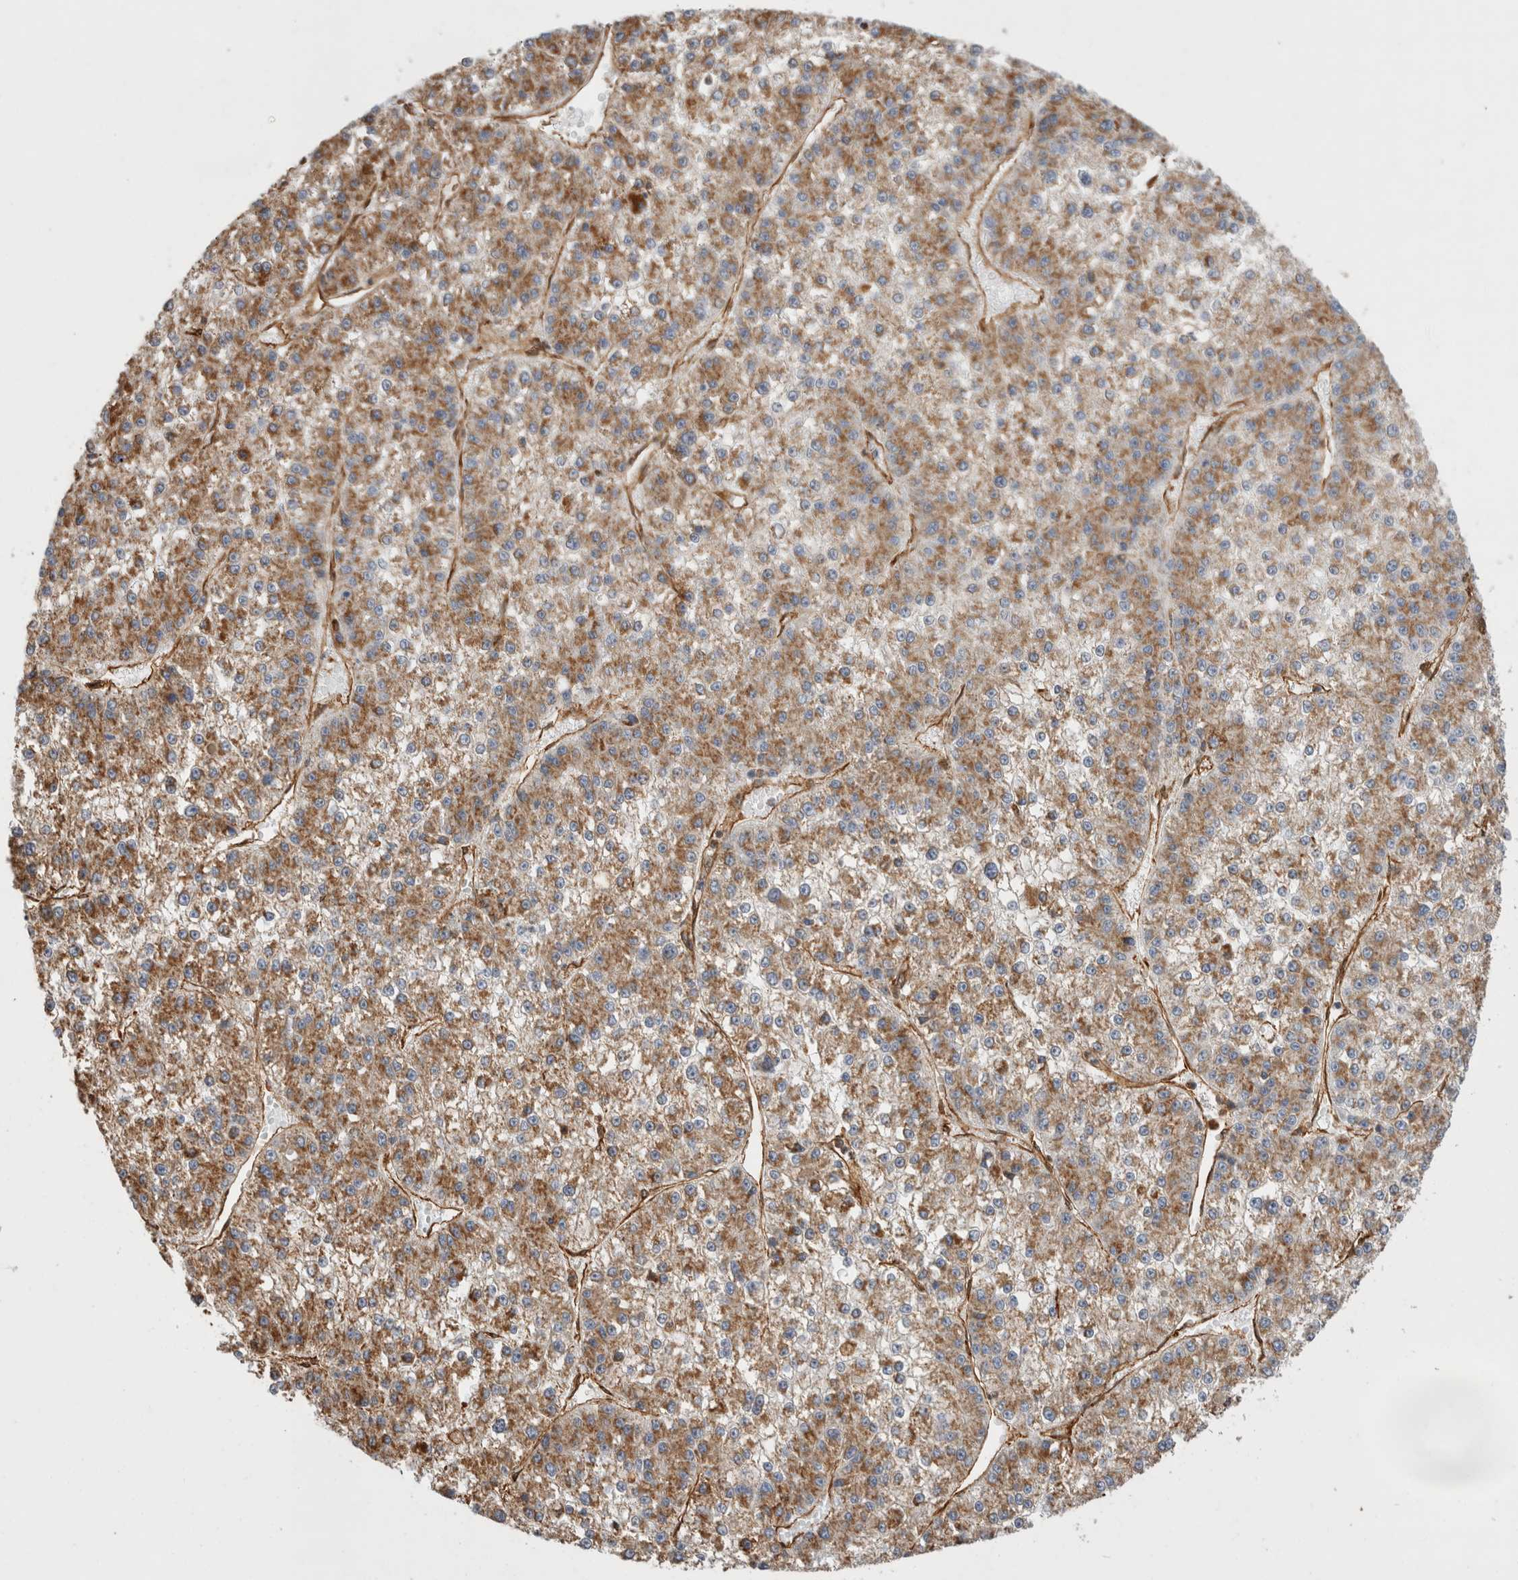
{"staining": {"intensity": "moderate", "quantity": ">75%", "location": "cytoplasmic/membranous"}, "tissue": "liver cancer", "cell_type": "Tumor cells", "image_type": "cancer", "snomed": [{"axis": "morphology", "description": "Carcinoma, Hepatocellular, NOS"}, {"axis": "topography", "description": "Liver"}], "caption": "Immunohistochemical staining of liver cancer (hepatocellular carcinoma) exhibits moderate cytoplasmic/membranous protein expression in about >75% of tumor cells.", "gene": "ZNF397", "patient": {"sex": "female", "age": 73}}